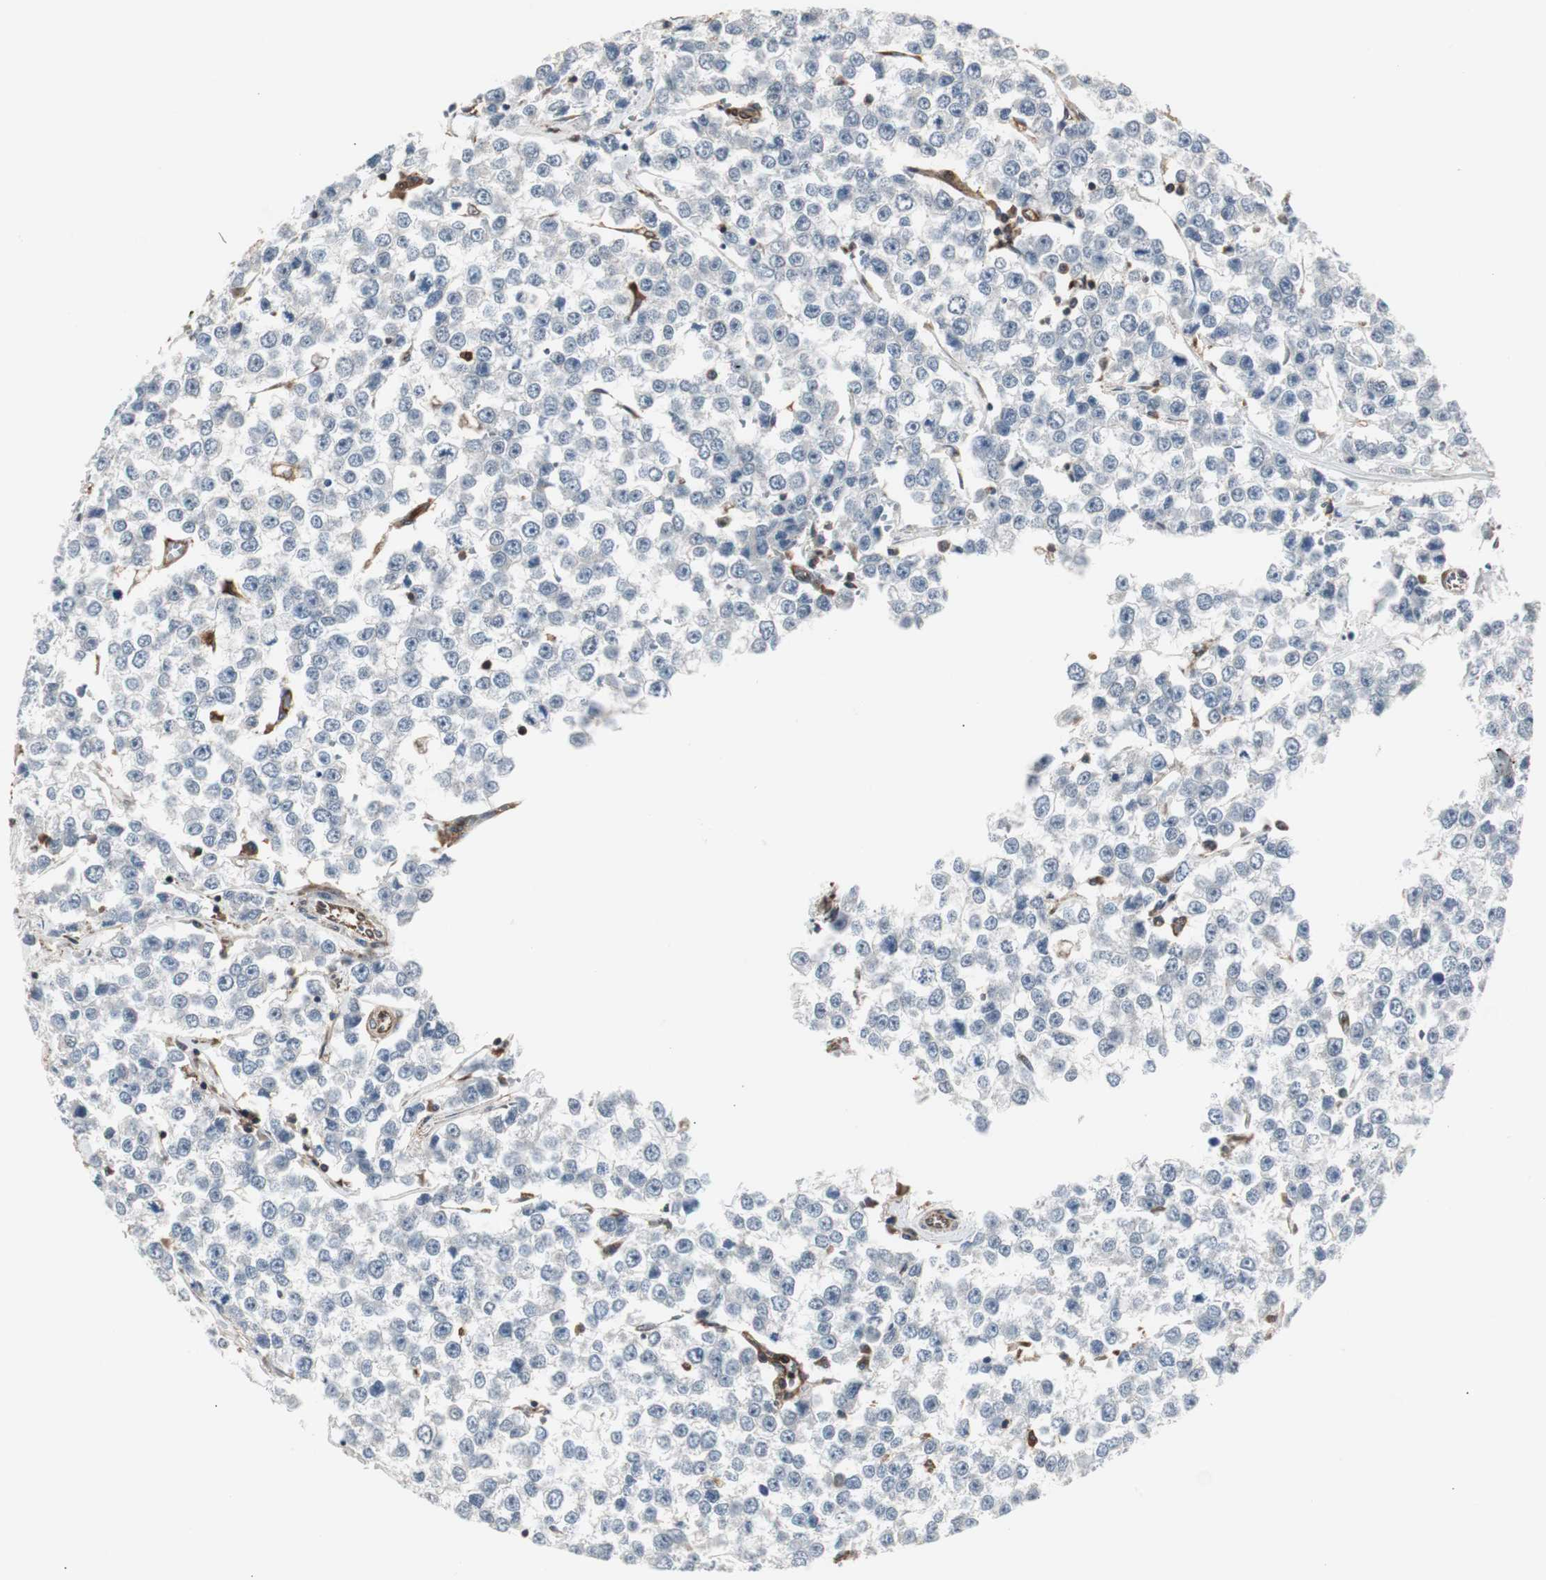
{"staining": {"intensity": "negative", "quantity": "none", "location": "none"}, "tissue": "testis cancer", "cell_type": "Tumor cells", "image_type": "cancer", "snomed": [{"axis": "morphology", "description": "Seminoma, NOS"}, {"axis": "morphology", "description": "Carcinoma, Embryonal, NOS"}, {"axis": "topography", "description": "Testis"}], "caption": "A high-resolution histopathology image shows IHC staining of testis seminoma, which shows no significant positivity in tumor cells. (DAB (3,3'-diaminobenzidine) IHC visualized using brightfield microscopy, high magnification).", "gene": "CAPNS1", "patient": {"sex": "male", "age": 52}}